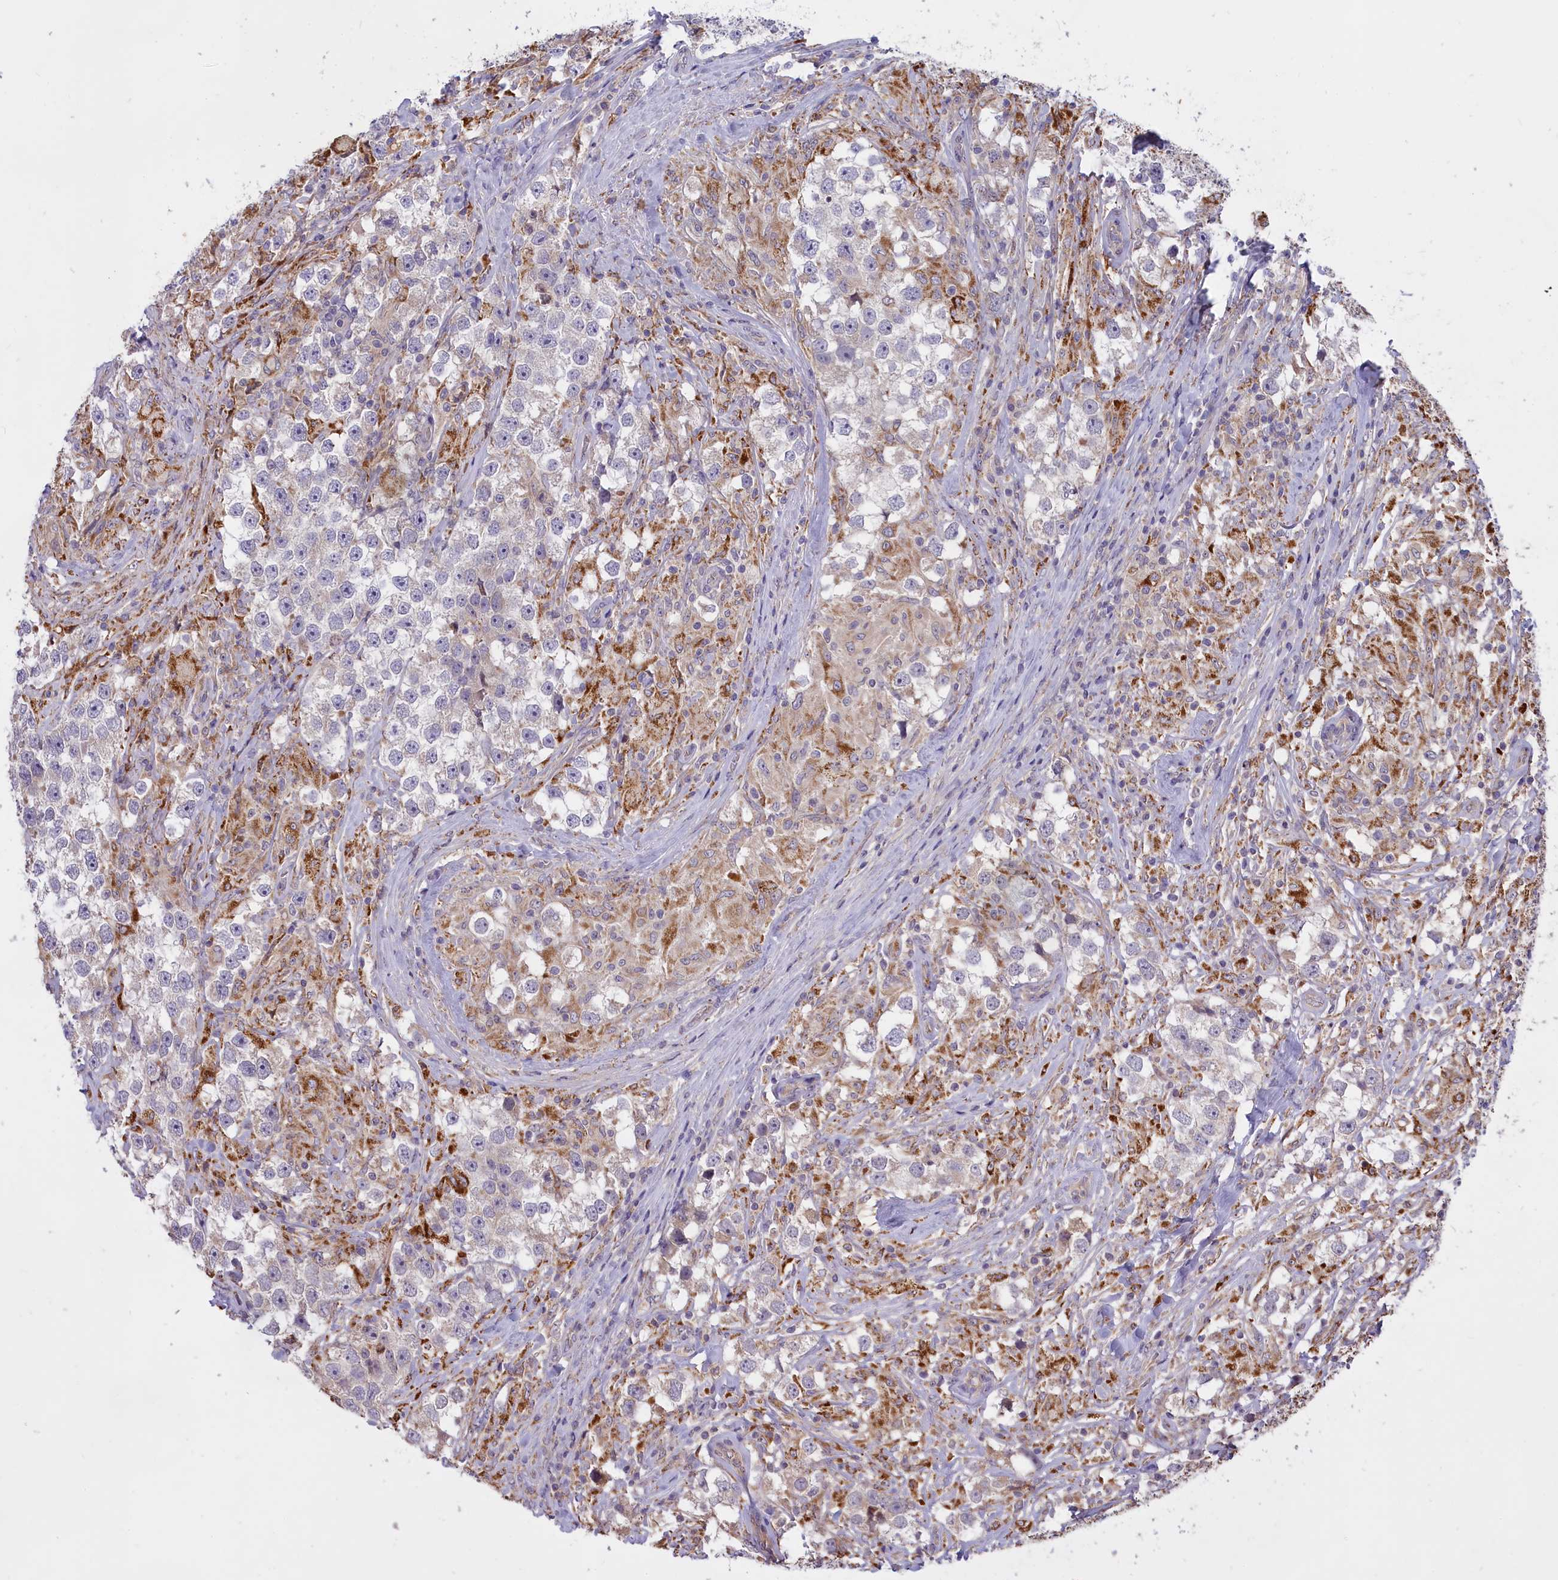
{"staining": {"intensity": "negative", "quantity": "none", "location": "none"}, "tissue": "testis cancer", "cell_type": "Tumor cells", "image_type": "cancer", "snomed": [{"axis": "morphology", "description": "Seminoma, NOS"}, {"axis": "topography", "description": "Testis"}], "caption": "Tumor cells show no significant staining in seminoma (testis).", "gene": "MEMO1", "patient": {"sex": "male", "age": 46}}